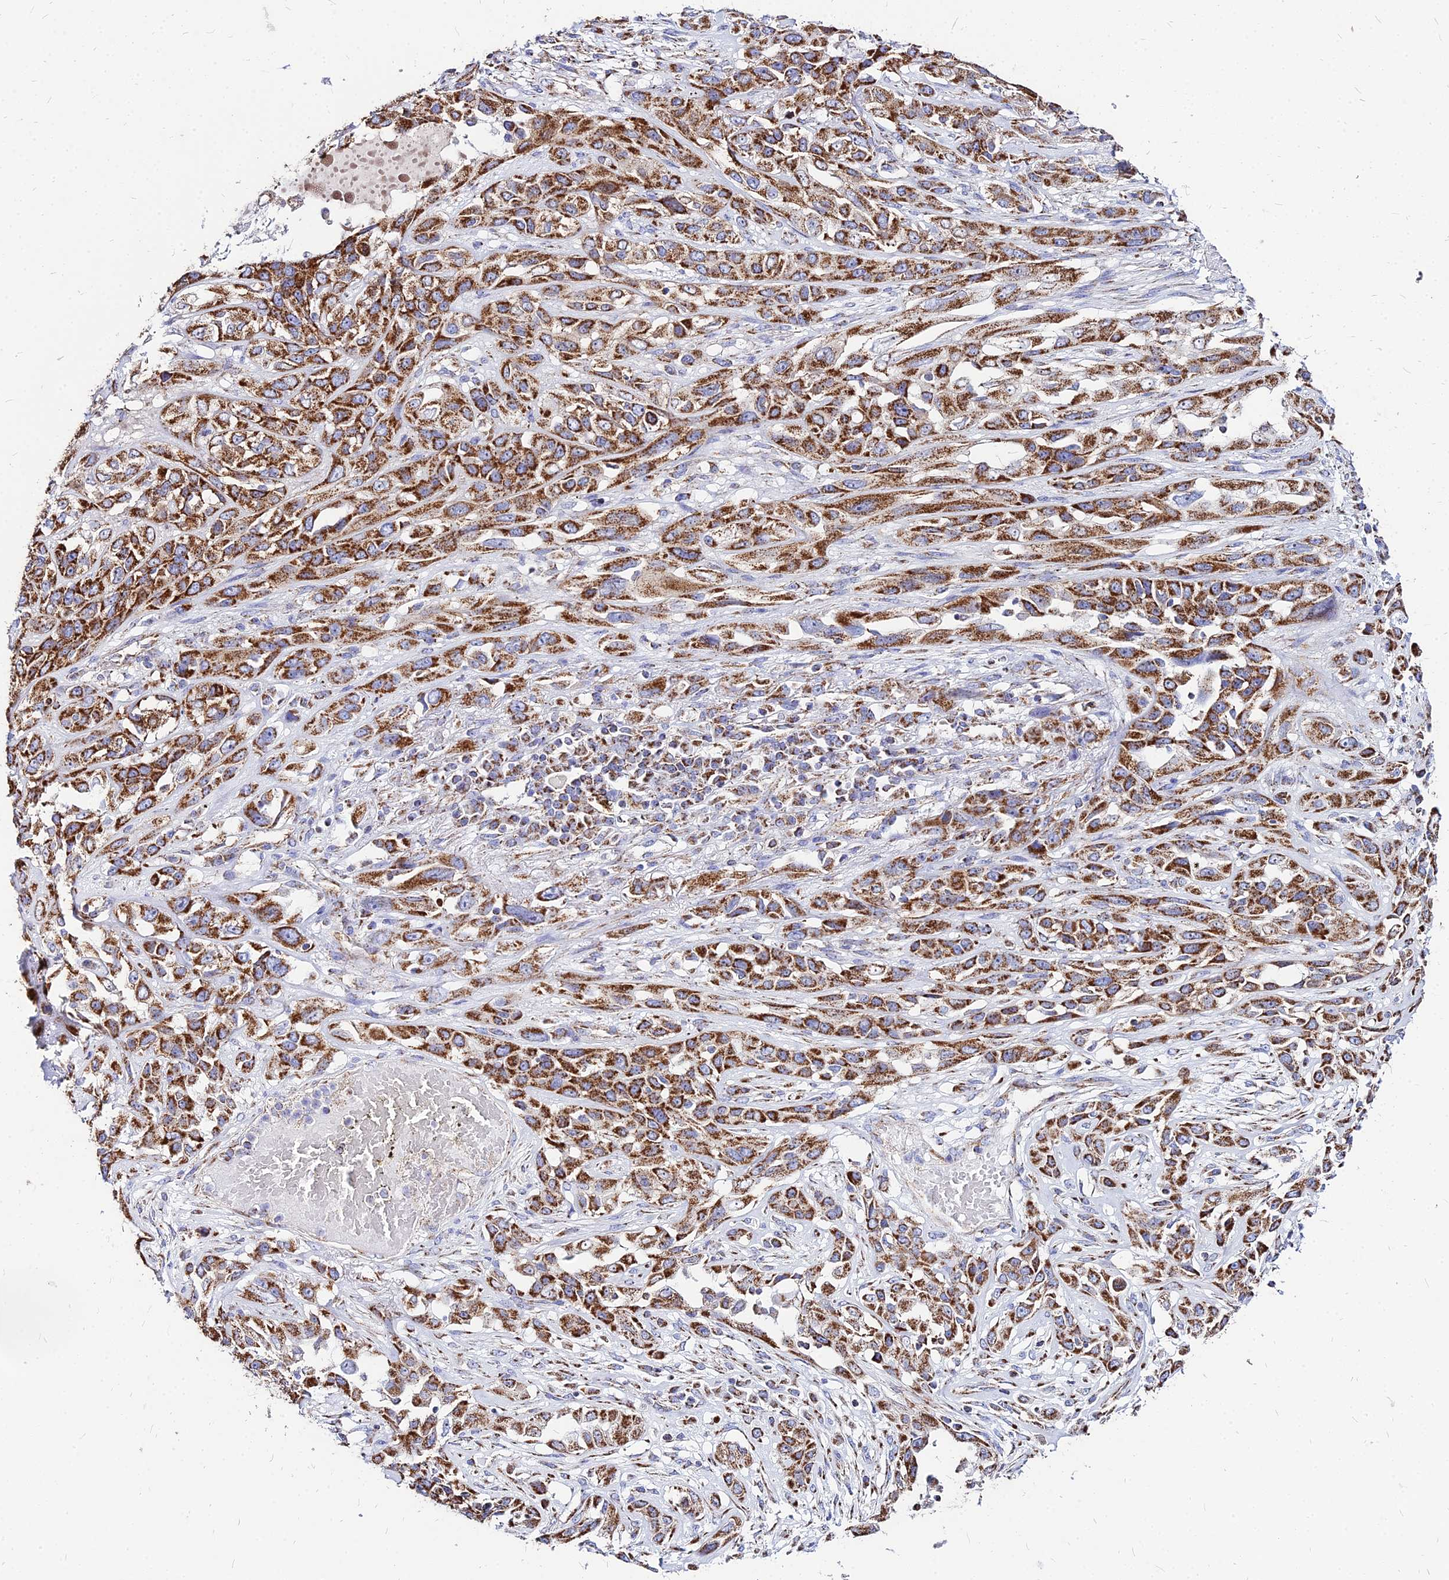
{"staining": {"intensity": "strong", "quantity": ">75%", "location": "cytoplasmic/membranous"}, "tissue": "lung cancer", "cell_type": "Tumor cells", "image_type": "cancer", "snomed": [{"axis": "morphology", "description": "Squamous cell carcinoma, NOS"}, {"axis": "topography", "description": "Lung"}], "caption": "The histopathology image shows immunohistochemical staining of lung cancer. There is strong cytoplasmic/membranous staining is present in approximately >75% of tumor cells.", "gene": "DLD", "patient": {"sex": "female", "age": 70}}